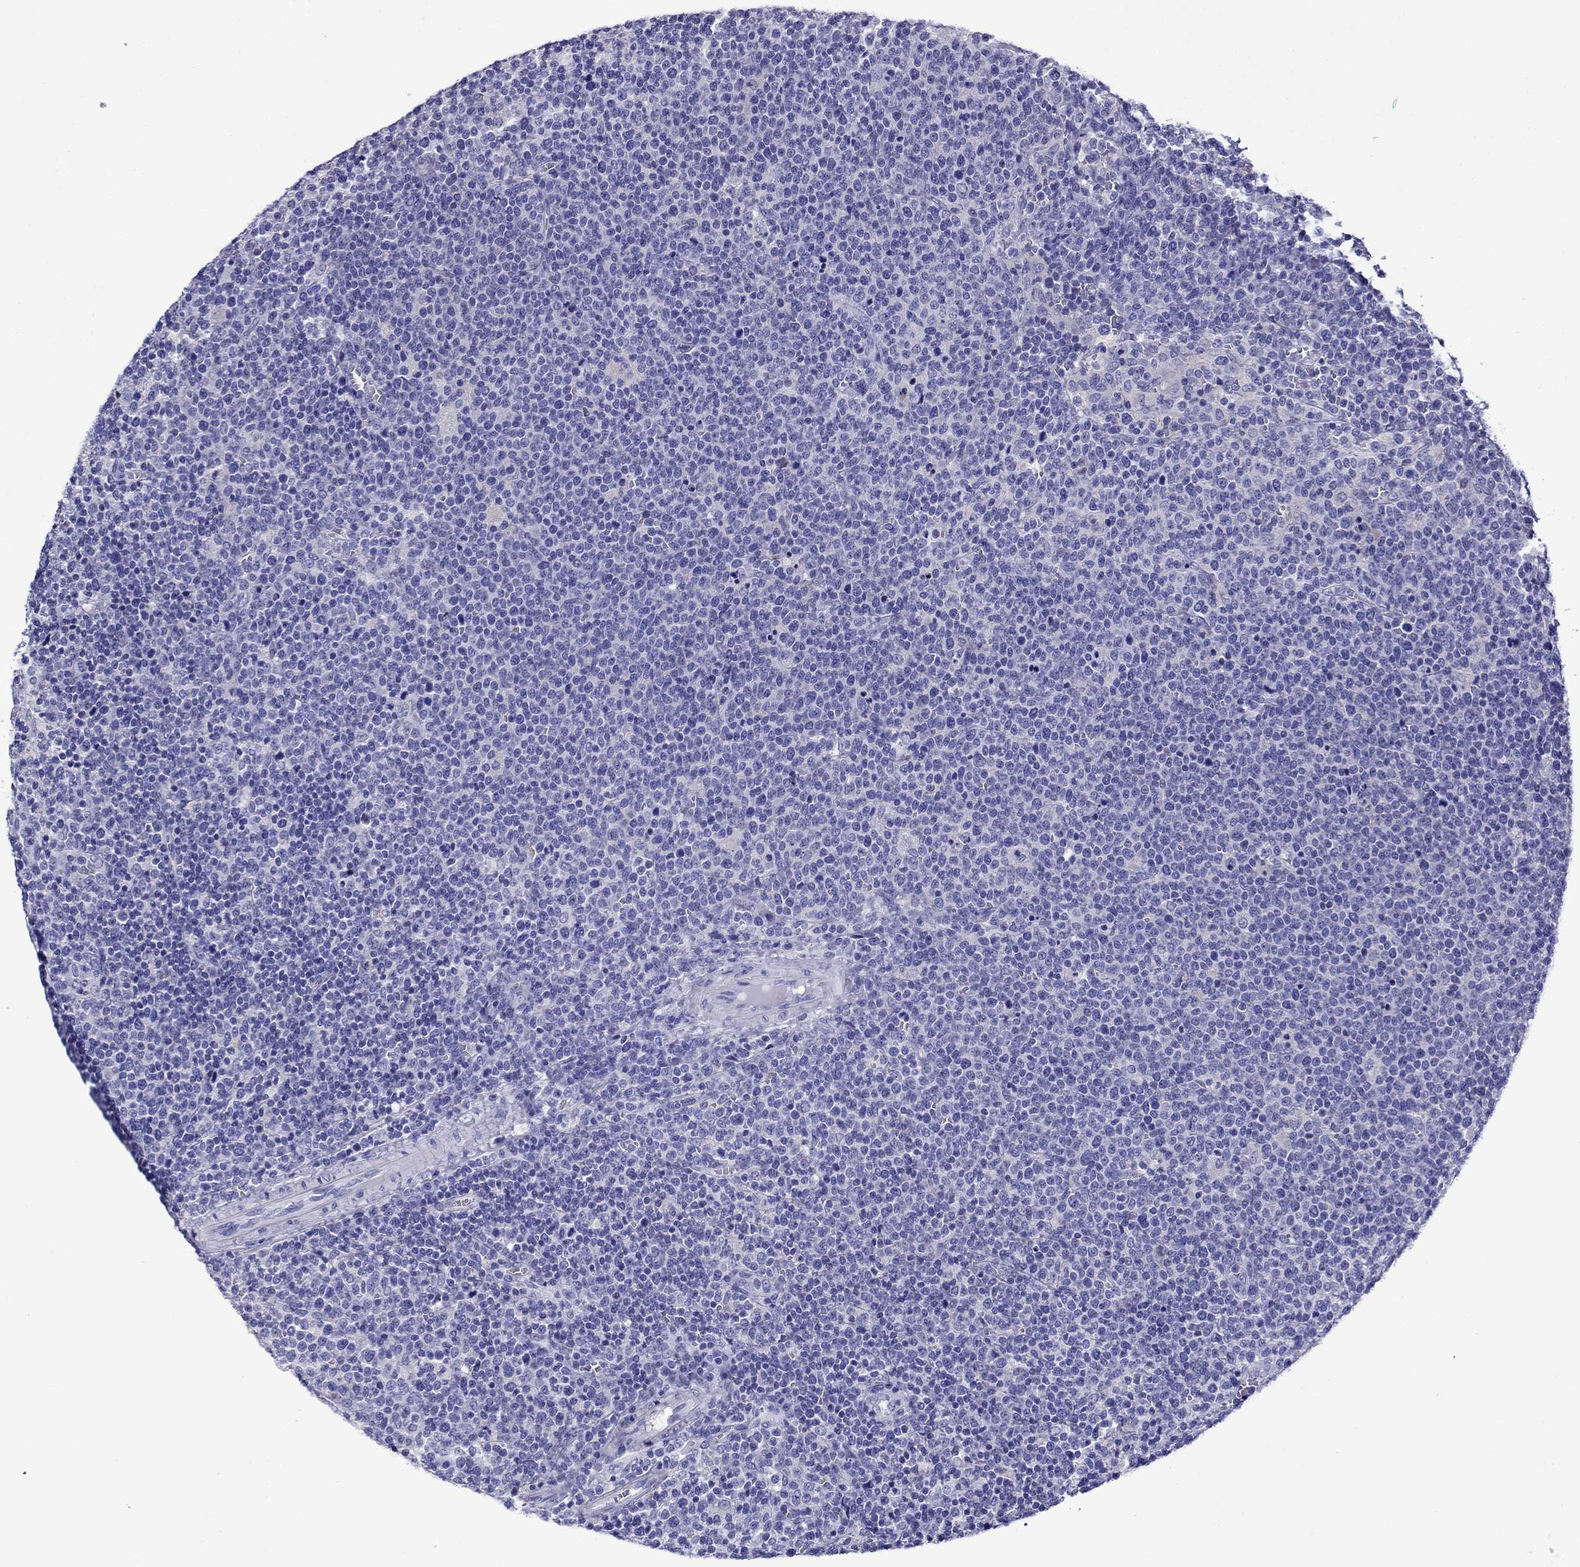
{"staining": {"intensity": "negative", "quantity": "none", "location": "none"}, "tissue": "lymphoma", "cell_type": "Tumor cells", "image_type": "cancer", "snomed": [{"axis": "morphology", "description": "Malignant lymphoma, non-Hodgkin's type, High grade"}, {"axis": "topography", "description": "Lymph node"}], "caption": "Tumor cells show no significant expression in lymphoma. (Stains: DAB (3,3'-diaminobenzidine) immunohistochemistry (IHC) with hematoxylin counter stain, Microscopy: brightfield microscopy at high magnification).", "gene": "SCG2", "patient": {"sex": "male", "age": 61}}